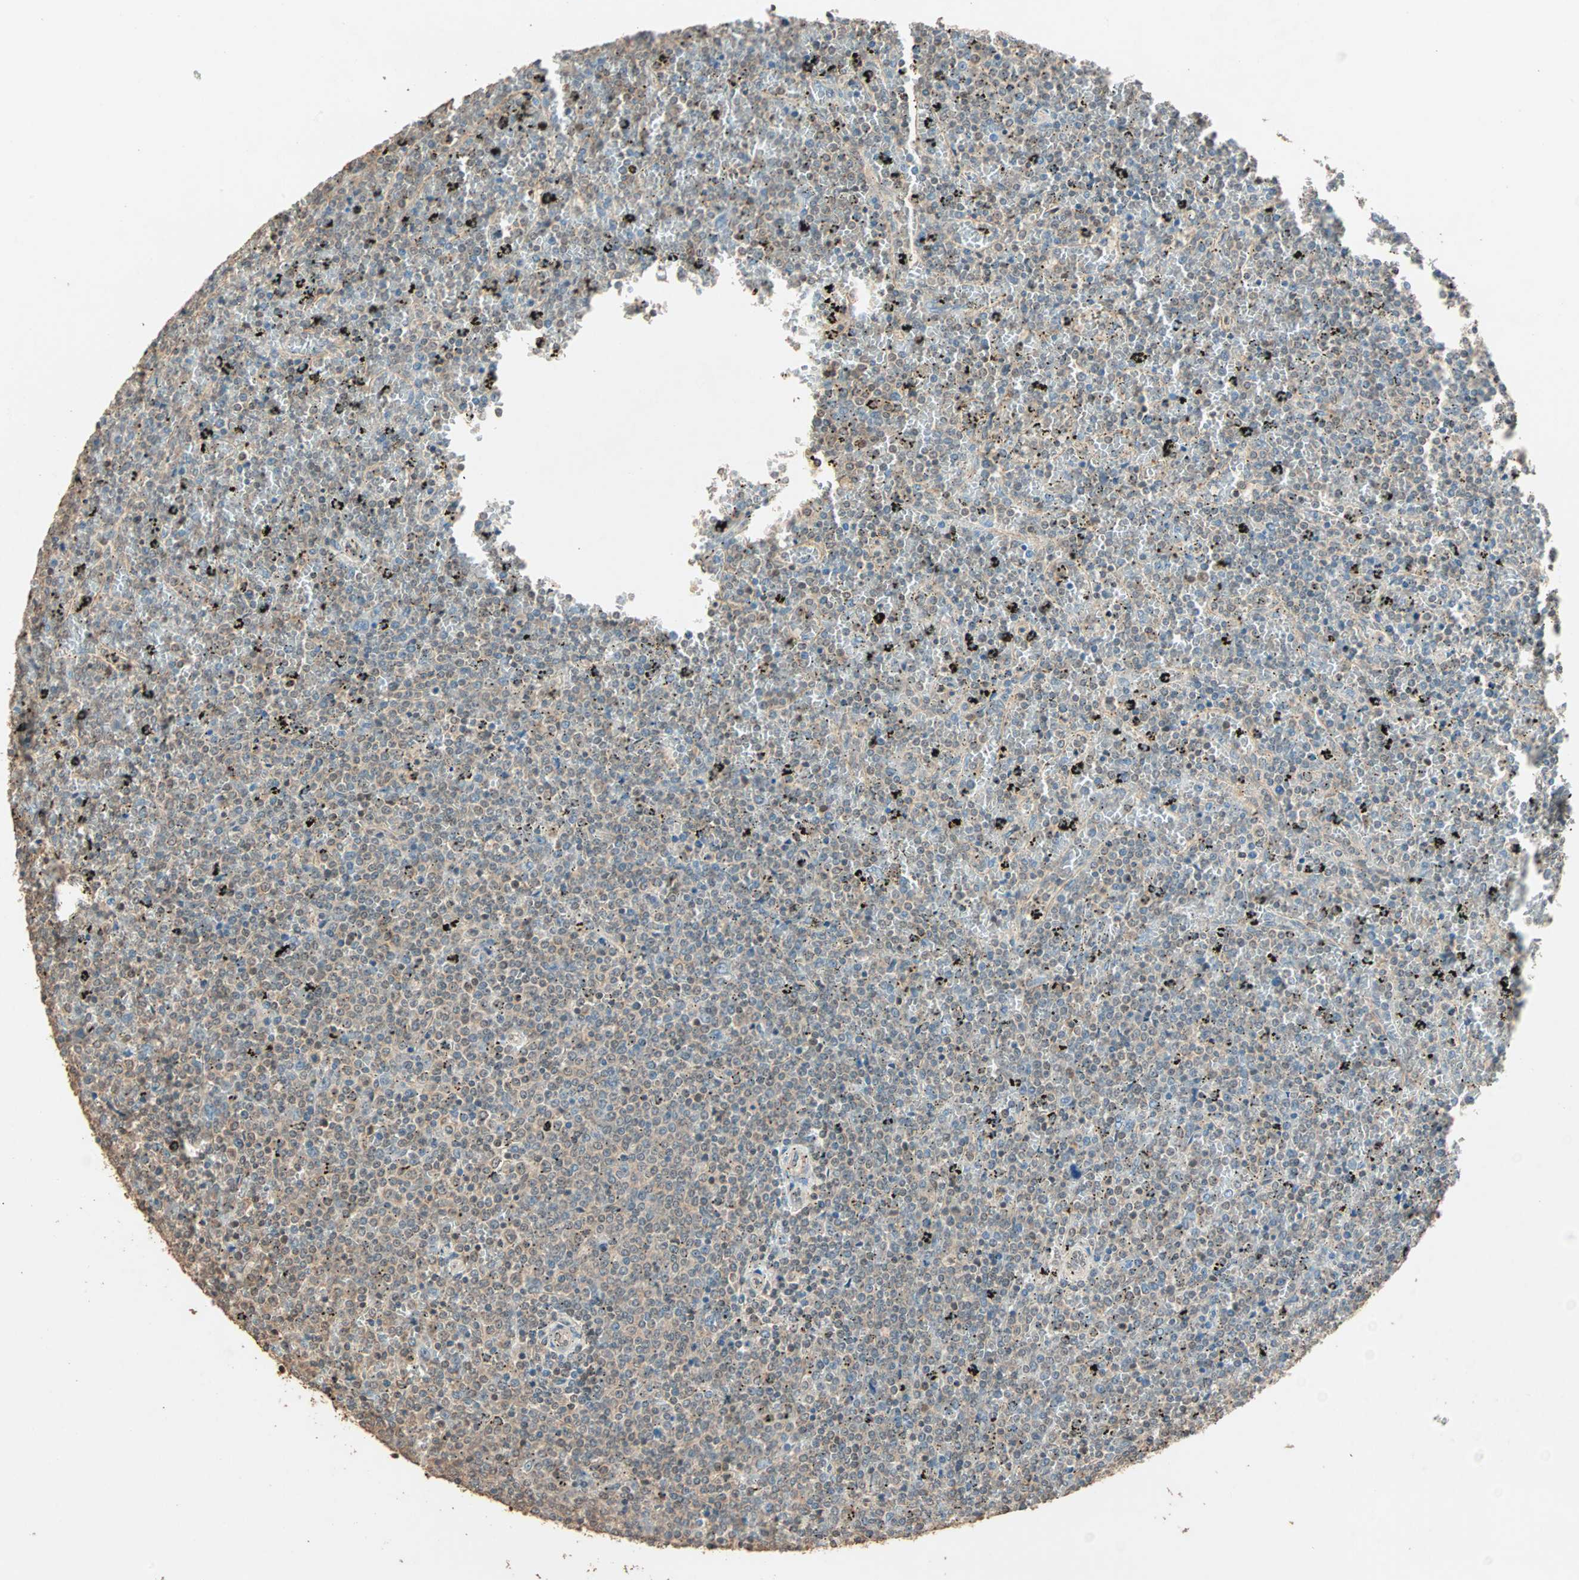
{"staining": {"intensity": "weak", "quantity": "25%-75%", "location": "cytoplasmic/membranous,nuclear"}, "tissue": "lymphoma", "cell_type": "Tumor cells", "image_type": "cancer", "snomed": [{"axis": "morphology", "description": "Malignant lymphoma, non-Hodgkin's type, Low grade"}, {"axis": "topography", "description": "Spleen"}], "caption": "An image of human lymphoma stained for a protein displays weak cytoplasmic/membranous and nuclear brown staining in tumor cells. Using DAB (brown) and hematoxylin (blue) stains, captured at high magnification using brightfield microscopy.", "gene": "ZBTB33", "patient": {"sex": "female", "age": 77}}